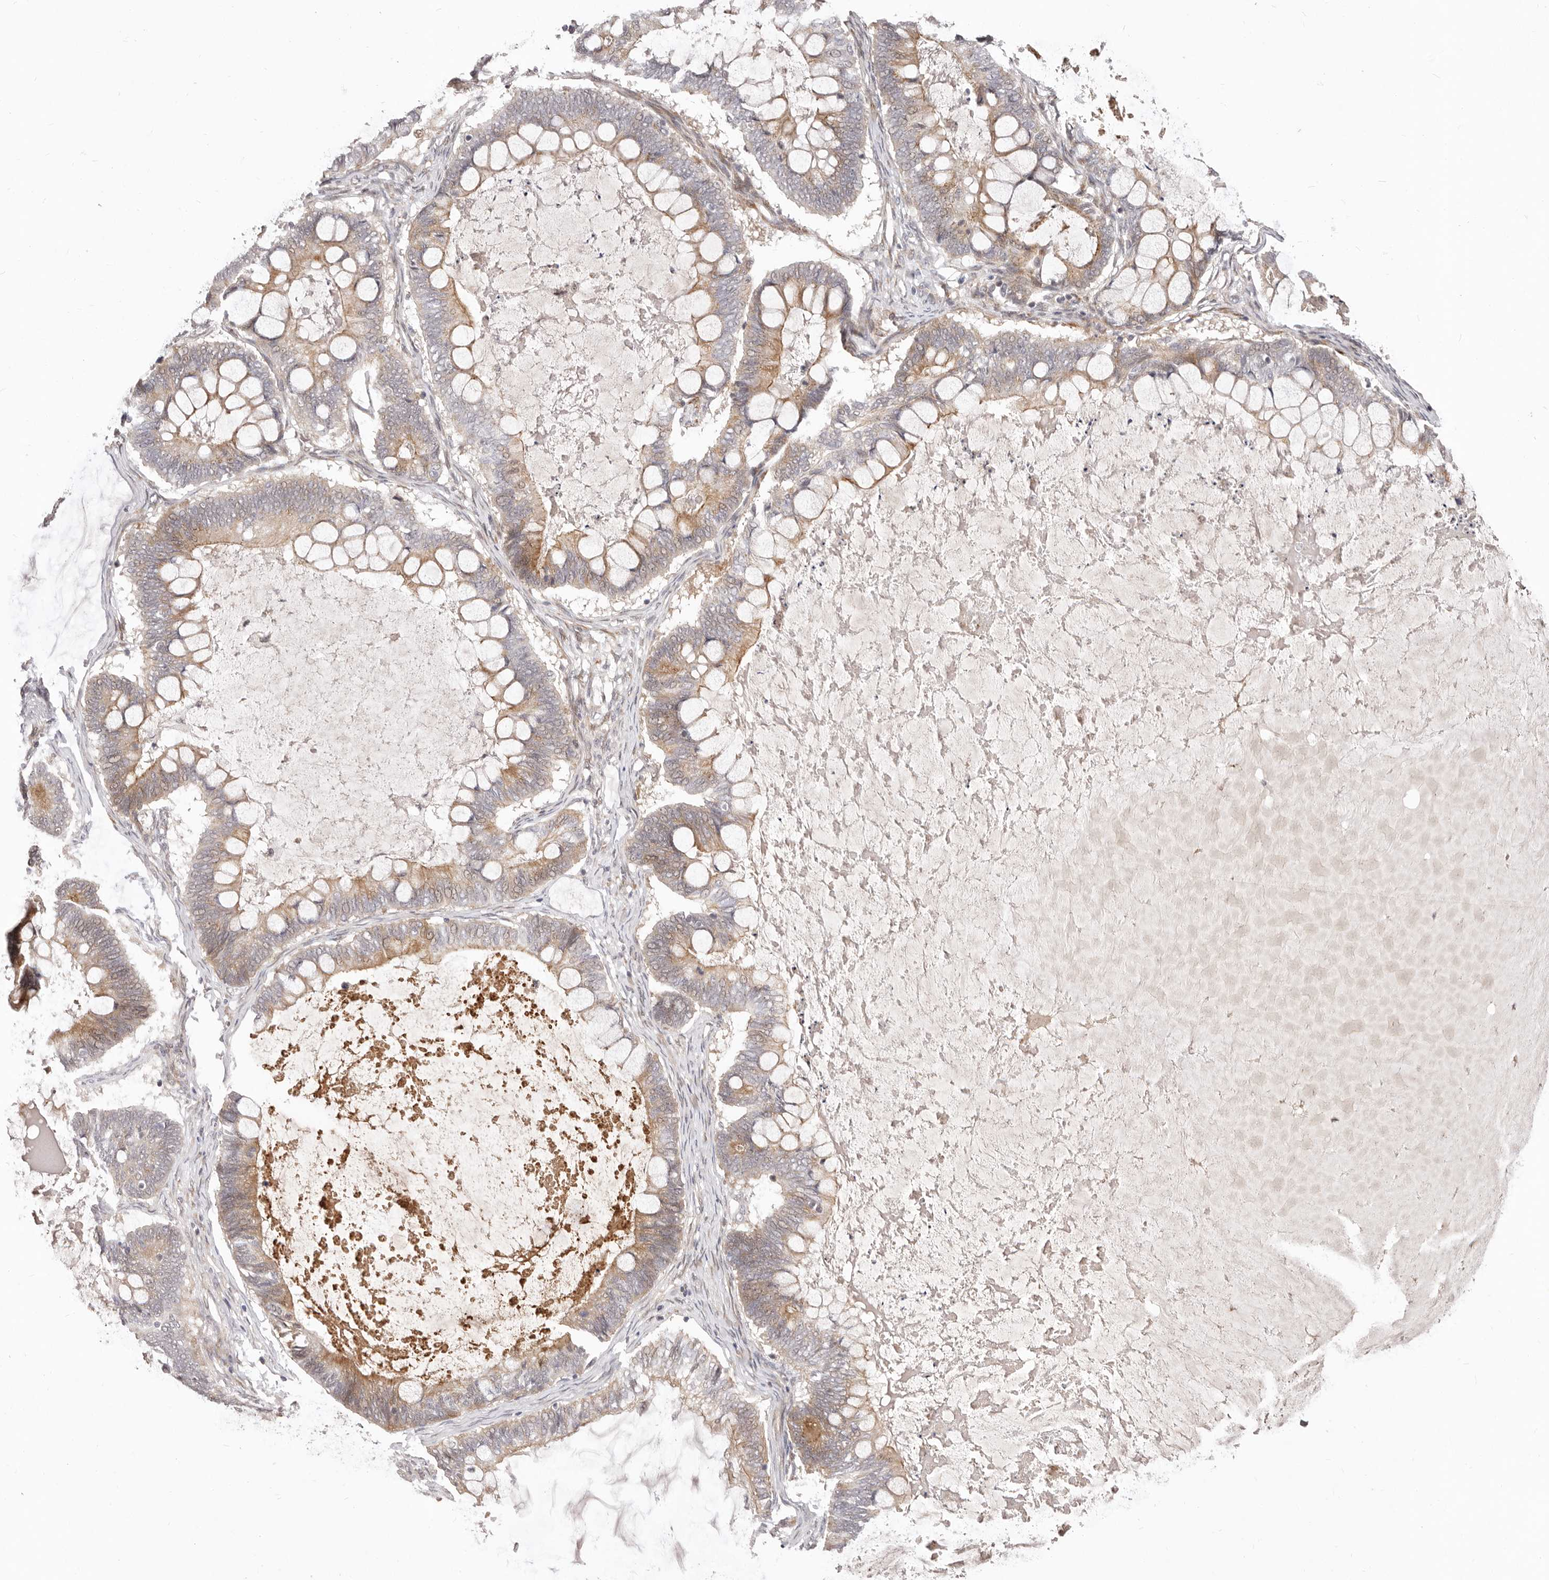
{"staining": {"intensity": "moderate", "quantity": ">75%", "location": "cytoplasmic/membranous"}, "tissue": "ovarian cancer", "cell_type": "Tumor cells", "image_type": "cancer", "snomed": [{"axis": "morphology", "description": "Cystadenocarcinoma, mucinous, NOS"}, {"axis": "topography", "description": "Ovary"}], "caption": "Immunohistochemistry staining of mucinous cystadenocarcinoma (ovarian), which shows medium levels of moderate cytoplasmic/membranous expression in about >75% of tumor cells indicating moderate cytoplasmic/membranous protein staining. The staining was performed using DAB (brown) for protein detection and nuclei were counterstained in hematoxylin (blue).", "gene": "SRCAP", "patient": {"sex": "female", "age": 61}}